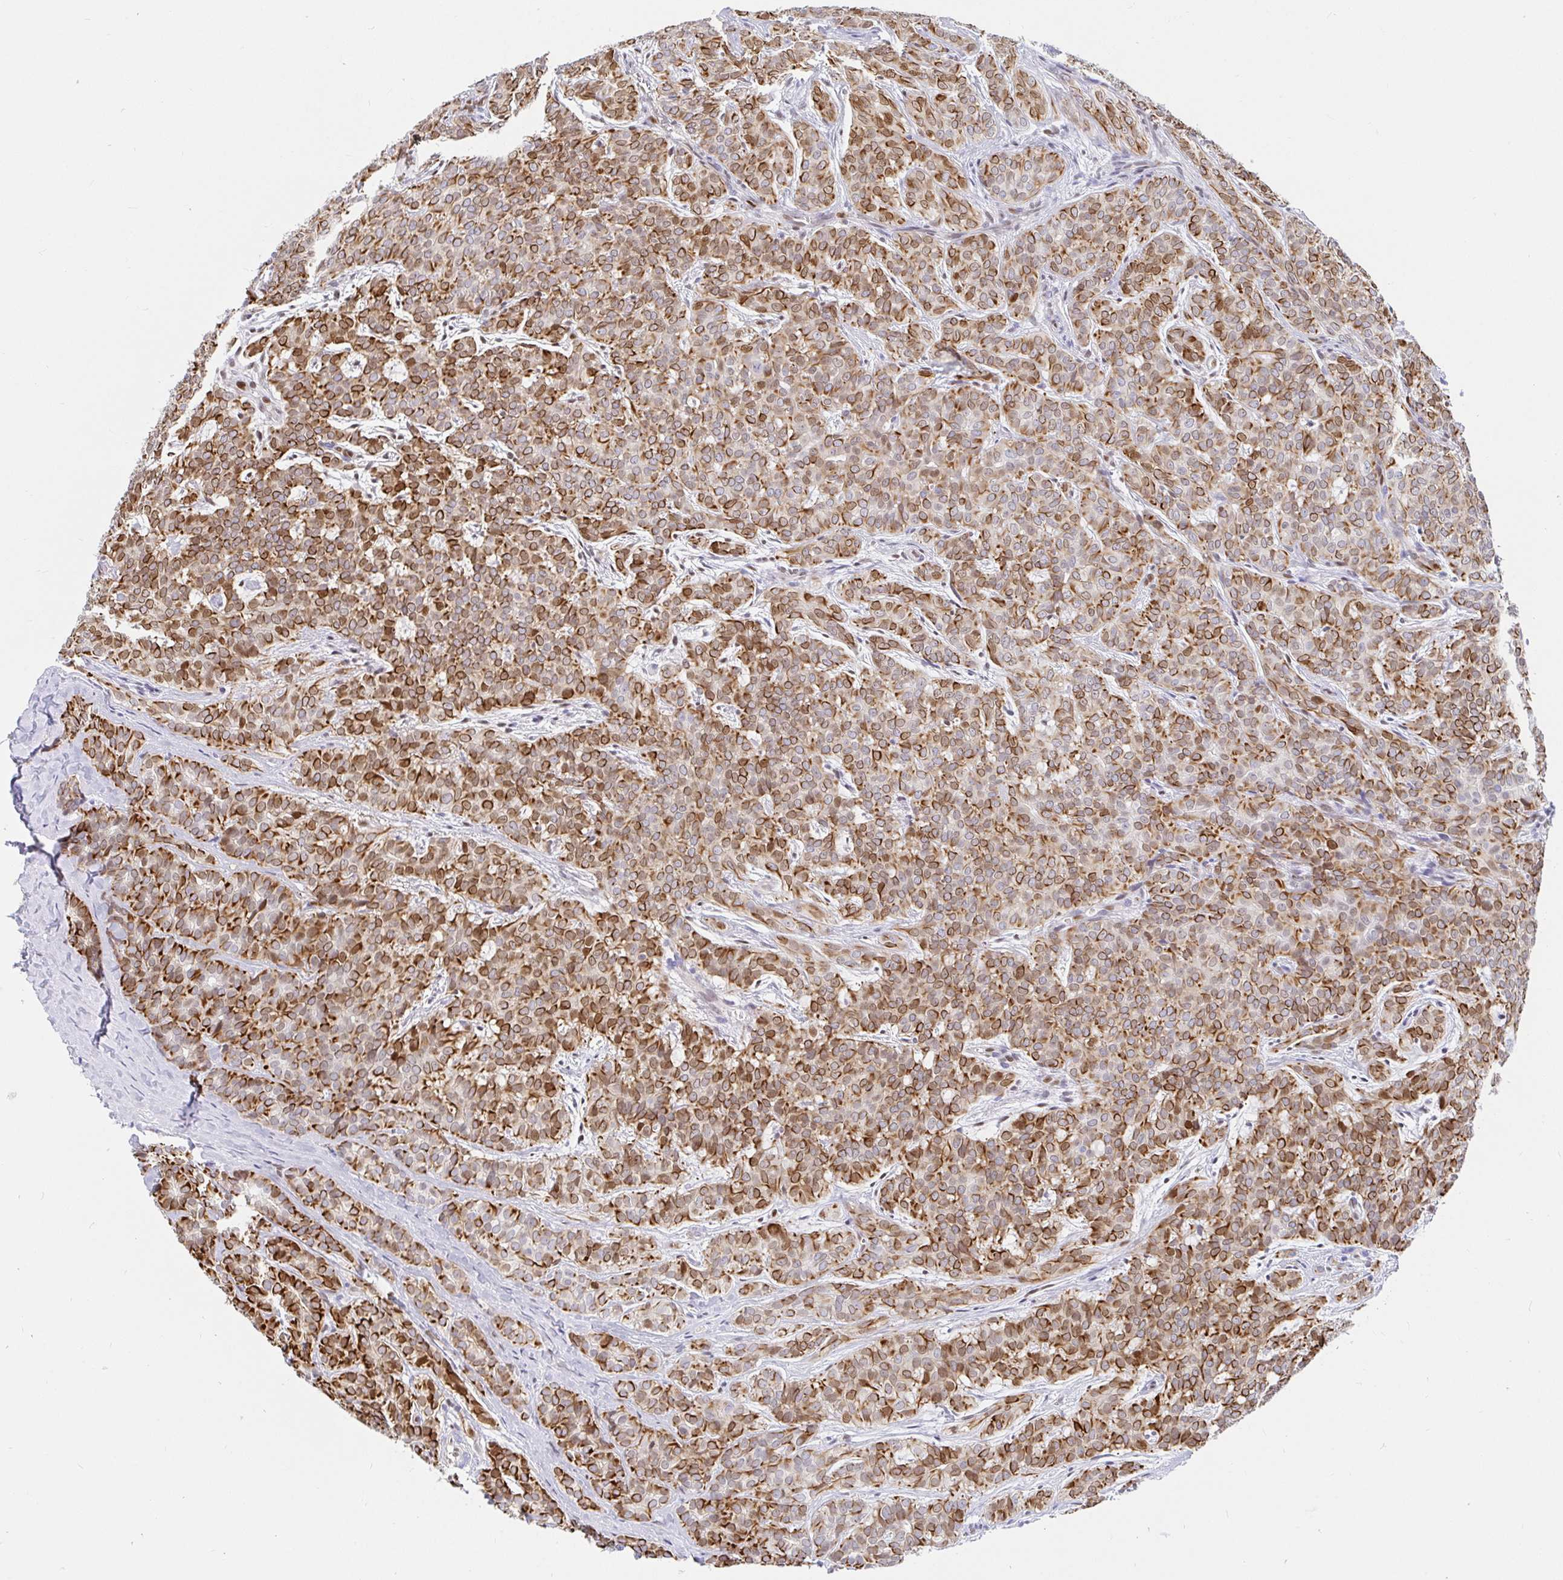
{"staining": {"intensity": "moderate", "quantity": ">75%", "location": "cytoplasmic/membranous"}, "tissue": "head and neck cancer", "cell_type": "Tumor cells", "image_type": "cancer", "snomed": [{"axis": "morphology", "description": "Normal tissue, NOS"}, {"axis": "morphology", "description": "Adenocarcinoma, NOS"}, {"axis": "topography", "description": "Oral tissue"}, {"axis": "topography", "description": "Head-Neck"}], "caption": "Head and neck cancer (adenocarcinoma) stained with a brown dye shows moderate cytoplasmic/membranous positive expression in about >75% of tumor cells.", "gene": "HINFP", "patient": {"sex": "female", "age": 57}}